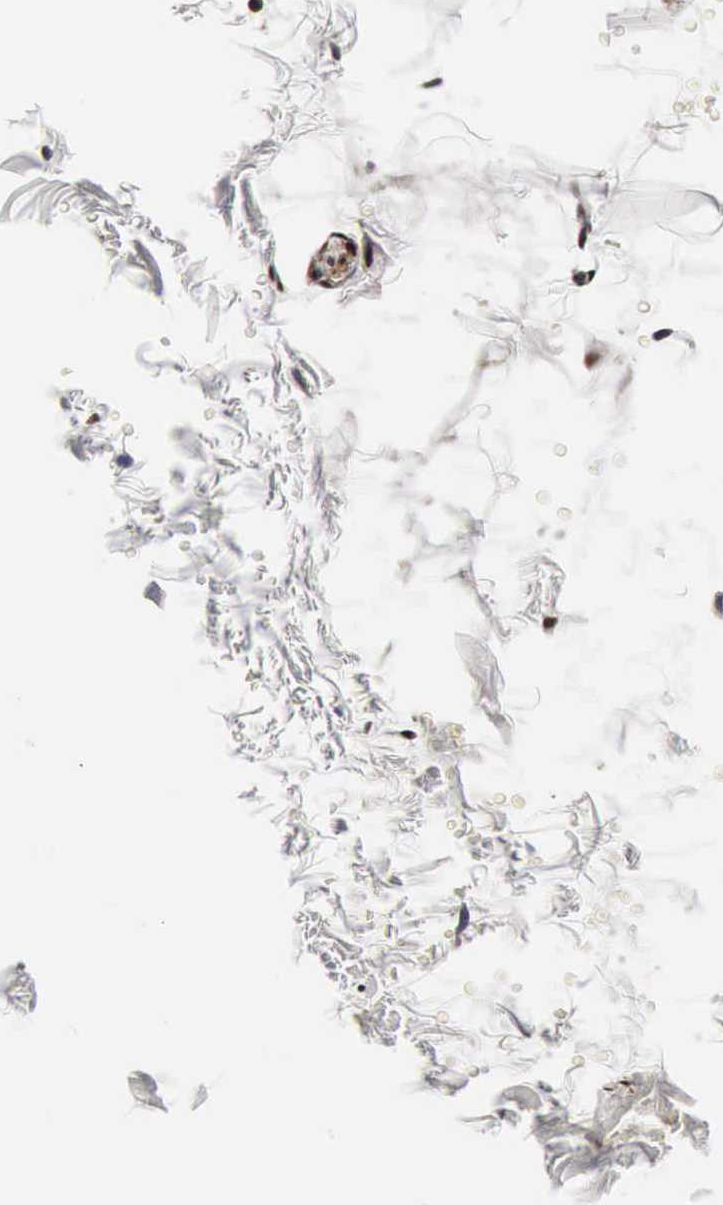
{"staining": {"intensity": "moderate", "quantity": ">75%", "location": "cytoplasmic/membranous,nuclear"}, "tissue": "soft tissue", "cell_type": "Fibroblasts", "image_type": "normal", "snomed": [{"axis": "morphology", "description": "Normal tissue, NOS"}, {"axis": "topography", "description": "Soft tissue"}], "caption": "IHC (DAB (3,3'-diaminobenzidine)) staining of normal soft tissue reveals moderate cytoplasmic/membranous,nuclear protein positivity in approximately >75% of fibroblasts.", "gene": "UBC", "patient": {"sex": "male", "age": 72}}